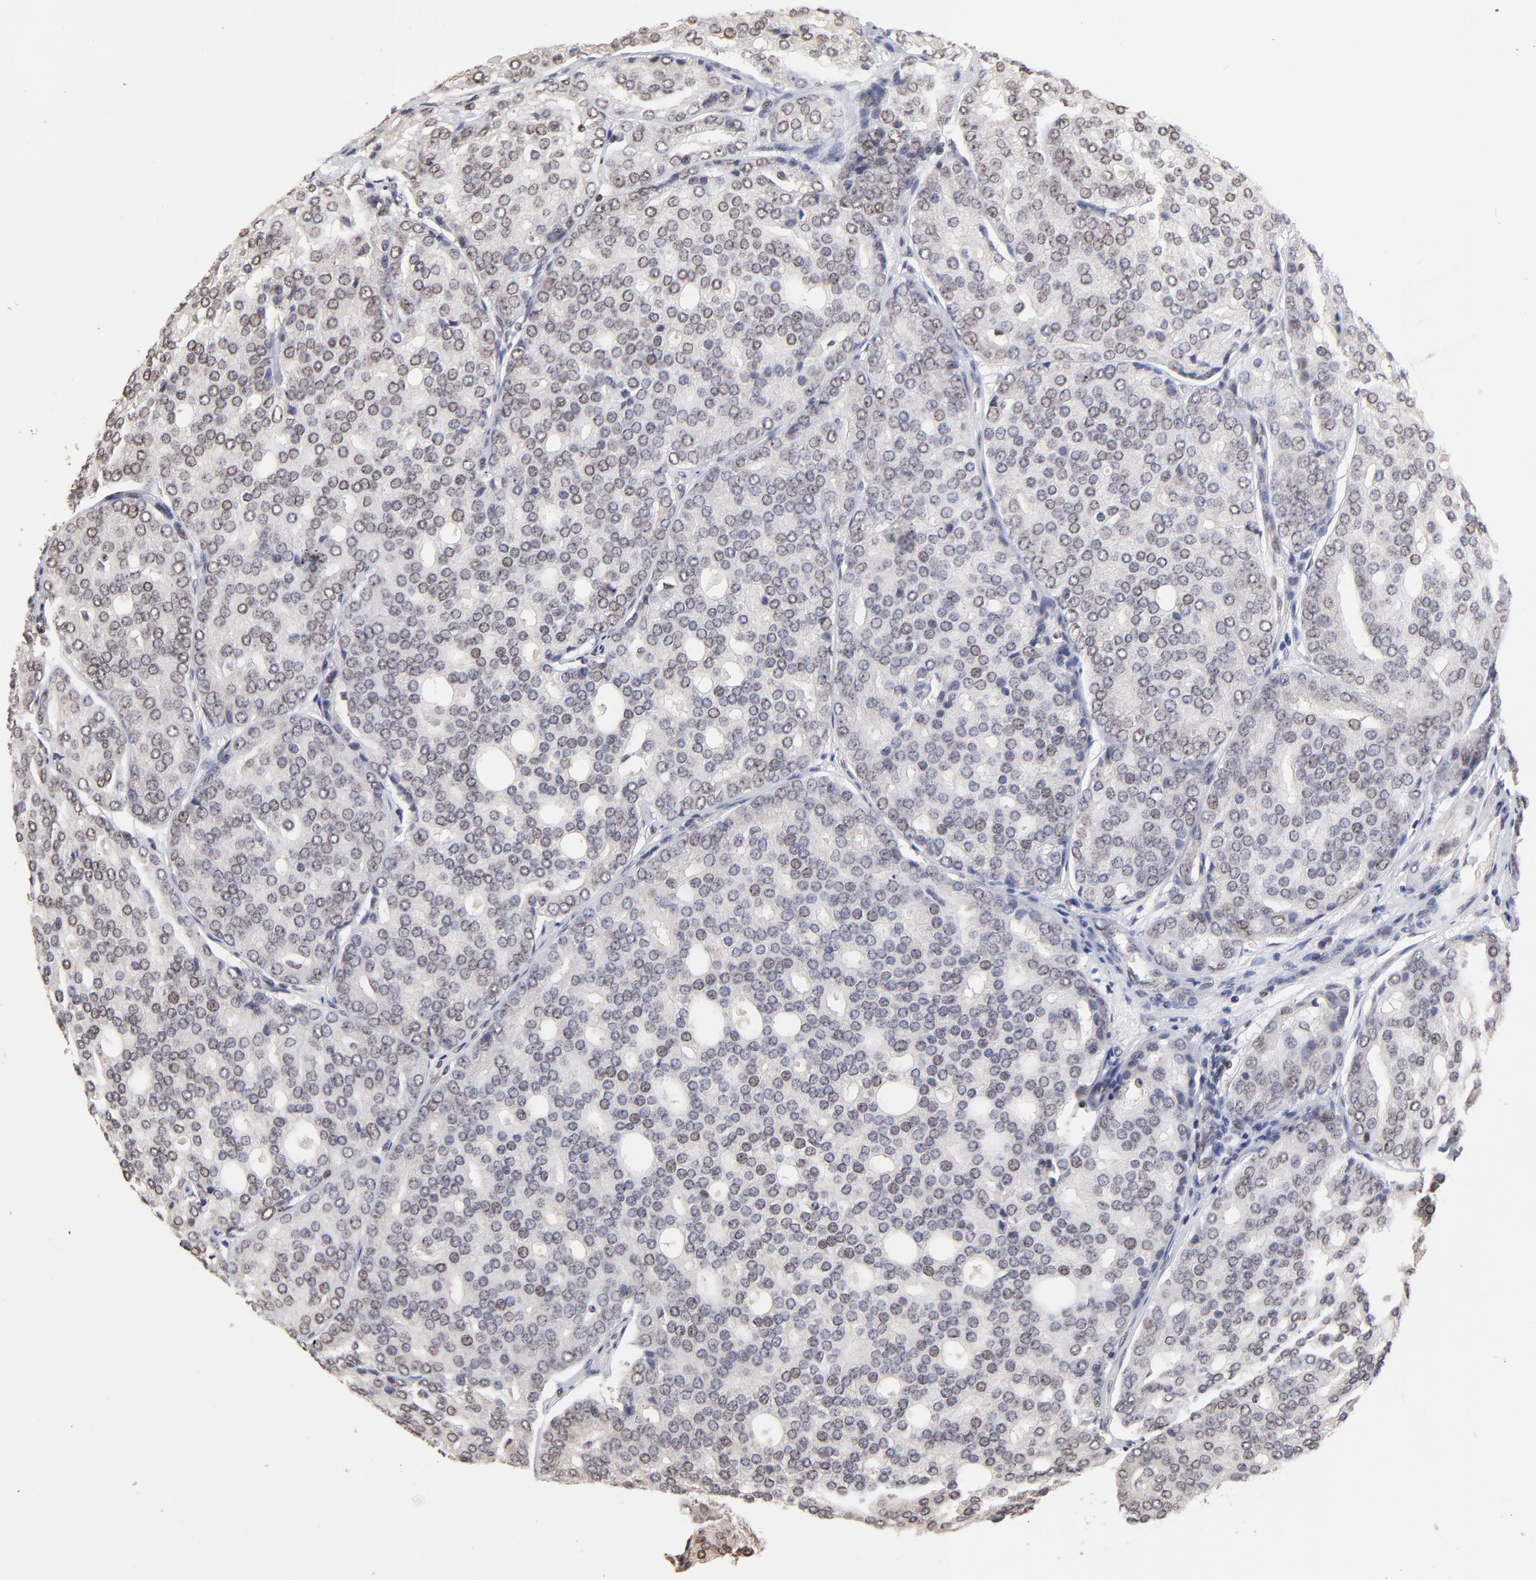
{"staining": {"intensity": "weak", "quantity": "25%-75%", "location": "nuclear"}, "tissue": "prostate cancer", "cell_type": "Tumor cells", "image_type": "cancer", "snomed": [{"axis": "morphology", "description": "Adenocarcinoma, High grade"}, {"axis": "topography", "description": "Prostate"}], "caption": "A photomicrograph showing weak nuclear staining in approximately 25%-75% of tumor cells in prostate cancer, as visualized by brown immunohistochemical staining.", "gene": "DSN1", "patient": {"sex": "male", "age": 64}}